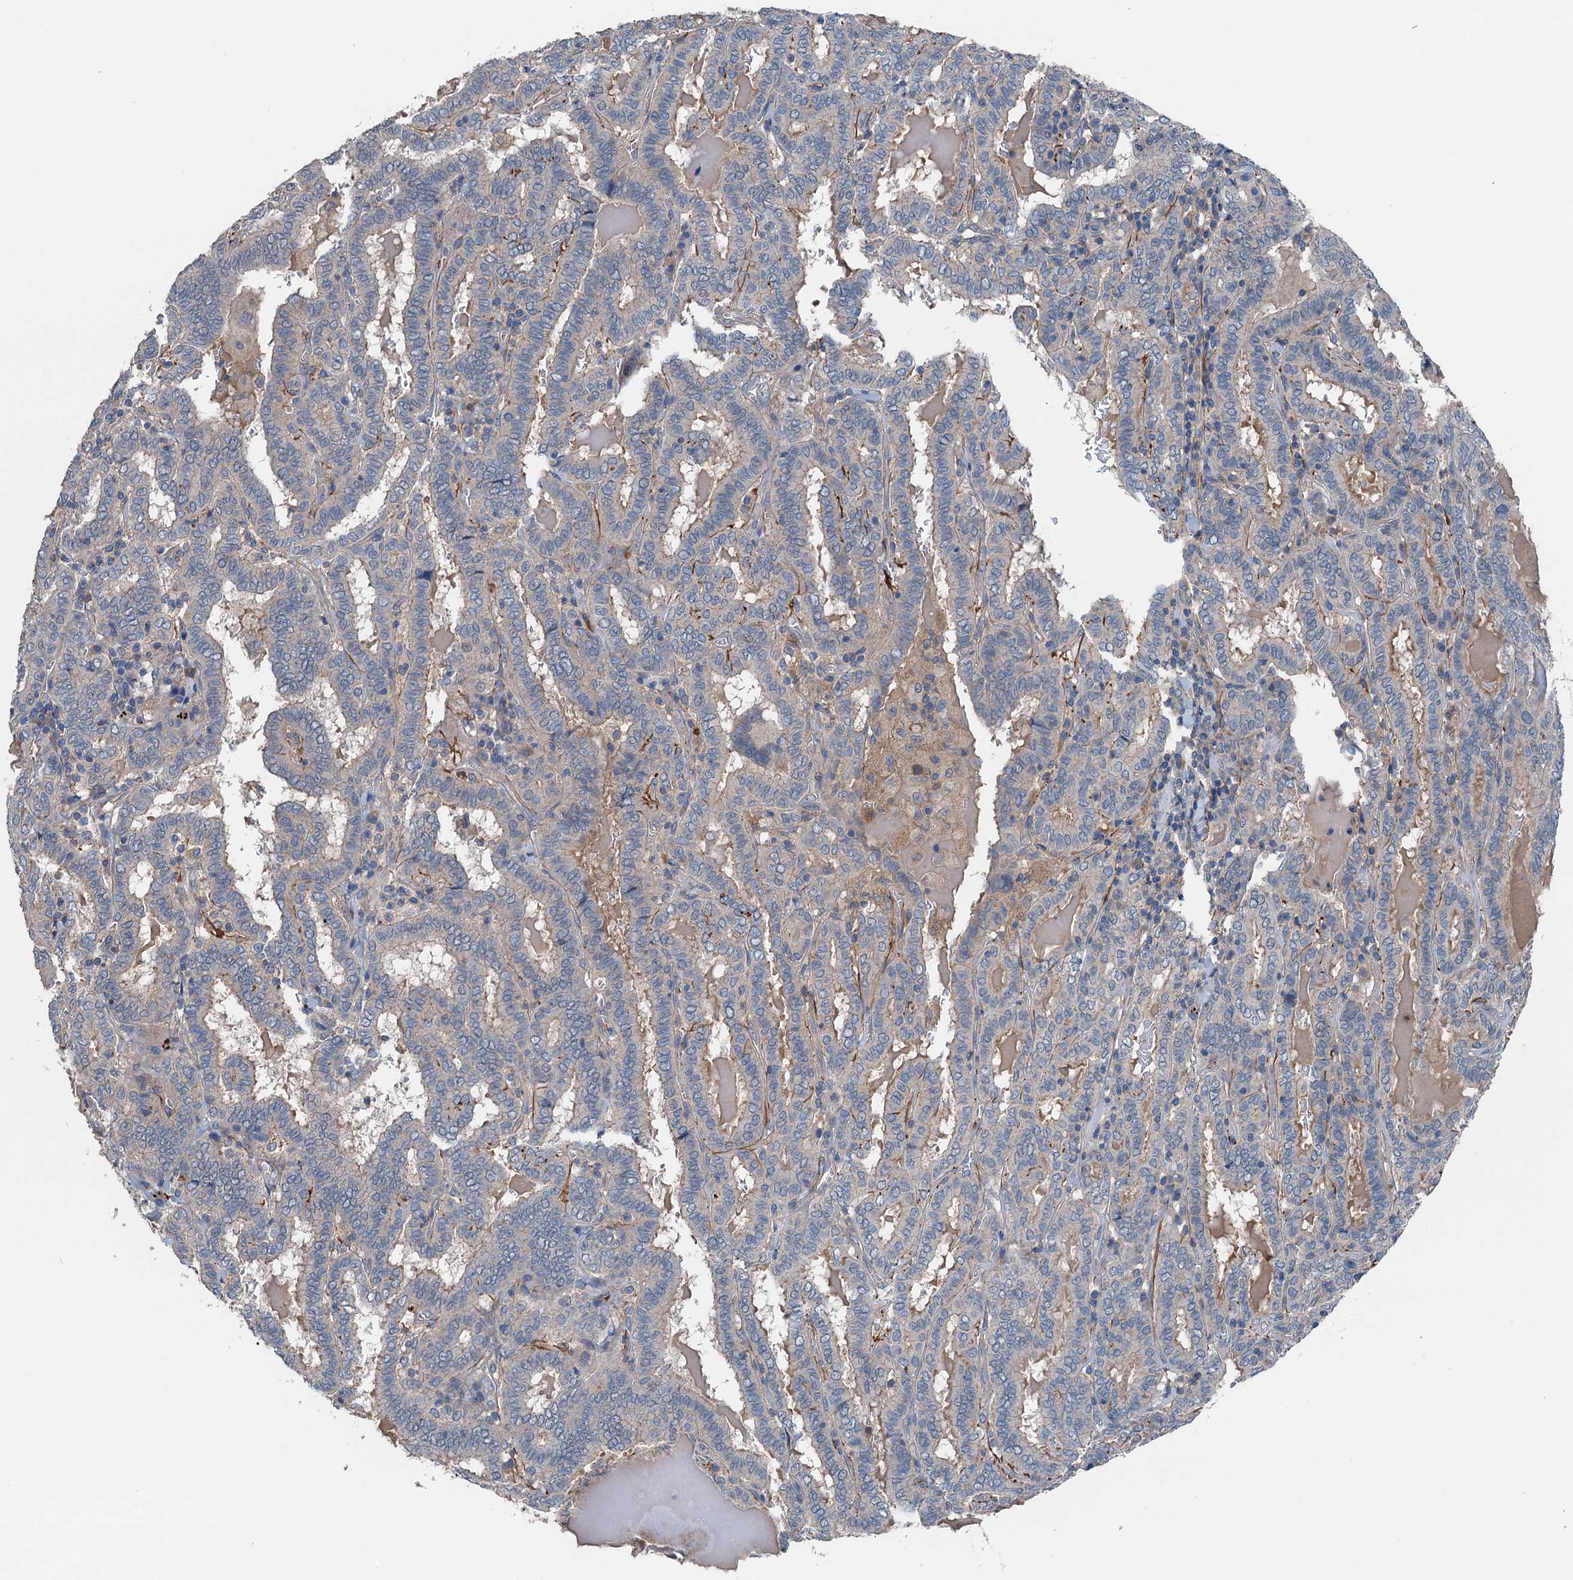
{"staining": {"intensity": "moderate", "quantity": "<25%", "location": "cytoplasmic/membranous"}, "tissue": "thyroid cancer", "cell_type": "Tumor cells", "image_type": "cancer", "snomed": [{"axis": "morphology", "description": "Papillary adenocarcinoma, NOS"}, {"axis": "topography", "description": "Thyroid gland"}], "caption": "Protein staining exhibits moderate cytoplasmic/membranous staining in about <25% of tumor cells in thyroid cancer.", "gene": "SLC2A10", "patient": {"sex": "female", "age": 72}}